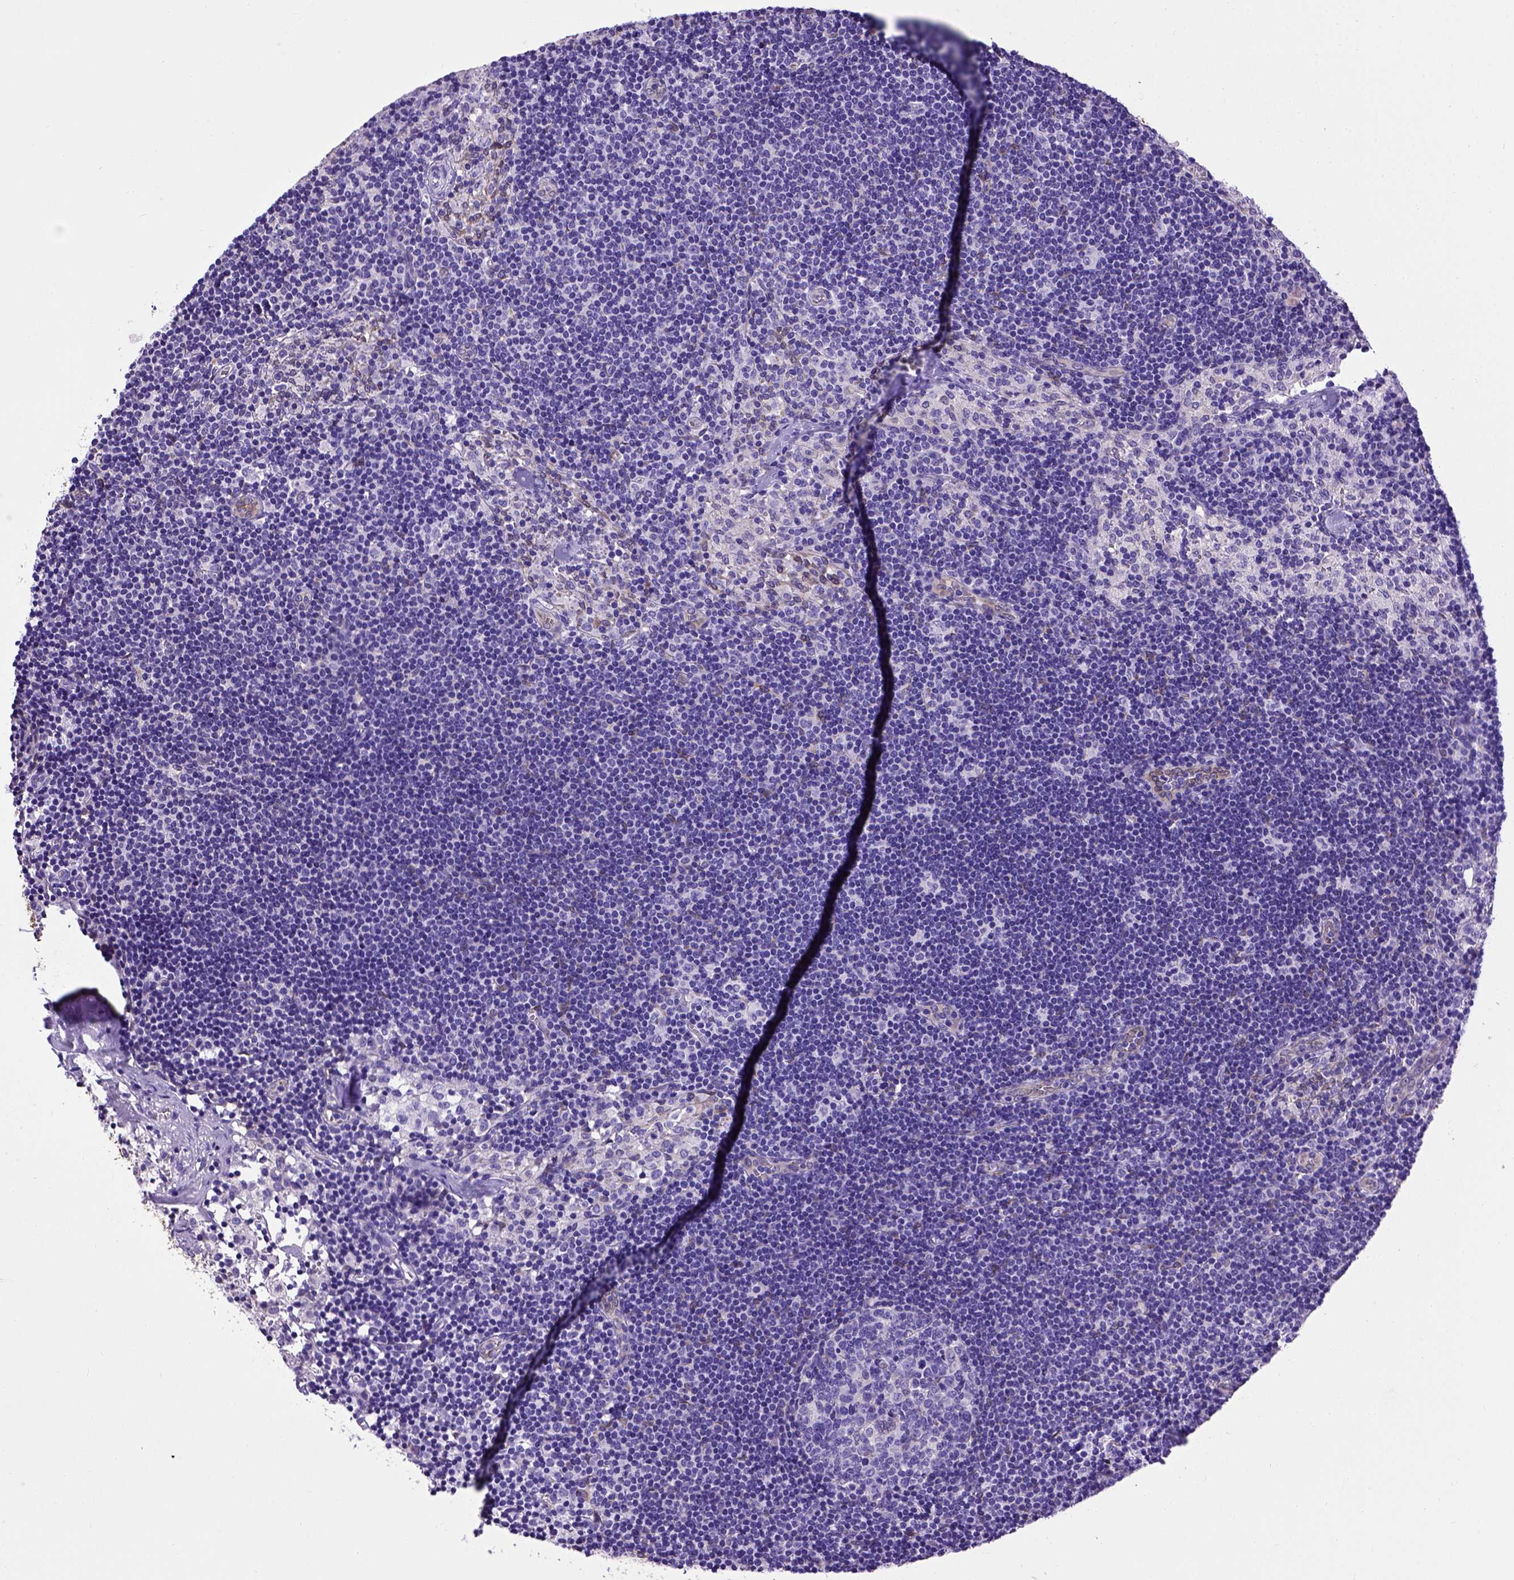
{"staining": {"intensity": "negative", "quantity": "none", "location": "none"}, "tissue": "lymph node", "cell_type": "Germinal center cells", "image_type": "normal", "snomed": [{"axis": "morphology", "description": "Normal tissue, NOS"}, {"axis": "topography", "description": "Lymph node"}], "caption": "Immunohistochemistry (IHC) of benign human lymph node demonstrates no positivity in germinal center cells.", "gene": "PTGES", "patient": {"sex": "female", "age": 52}}